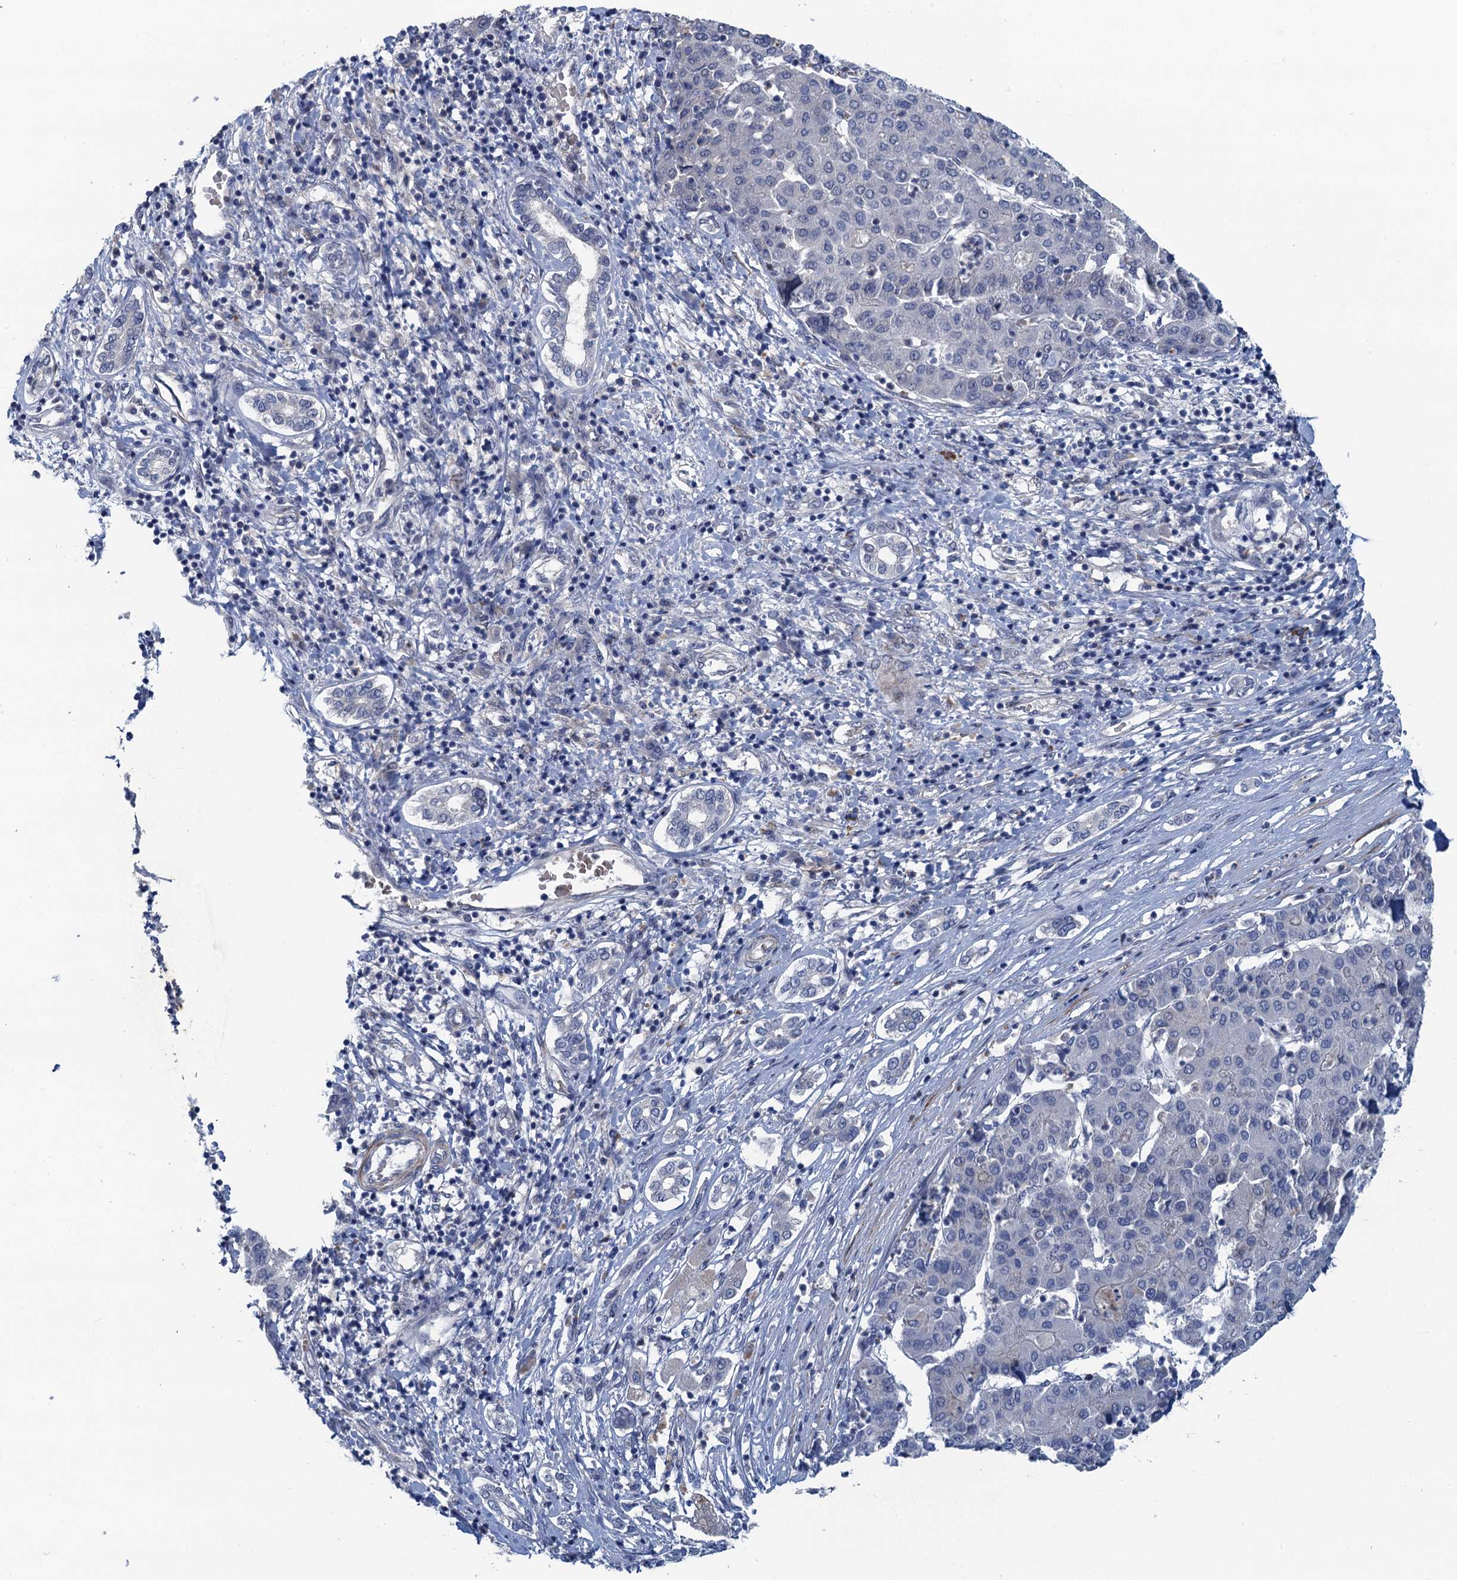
{"staining": {"intensity": "negative", "quantity": "none", "location": "none"}, "tissue": "liver cancer", "cell_type": "Tumor cells", "image_type": "cancer", "snomed": [{"axis": "morphology", "description": "Carcinoma, Hepatocellular, NOS"}, {"axis": "topography", "description": "Liver"}], "caption": "High magnification brightfield microscopy of liver cancer stained with DAB (brown) and counterstained with hematoxylin (blue): tumor cells show no significant staining.", "gene": "MYO16", "patient": {"sex": "male", "age": 65}}